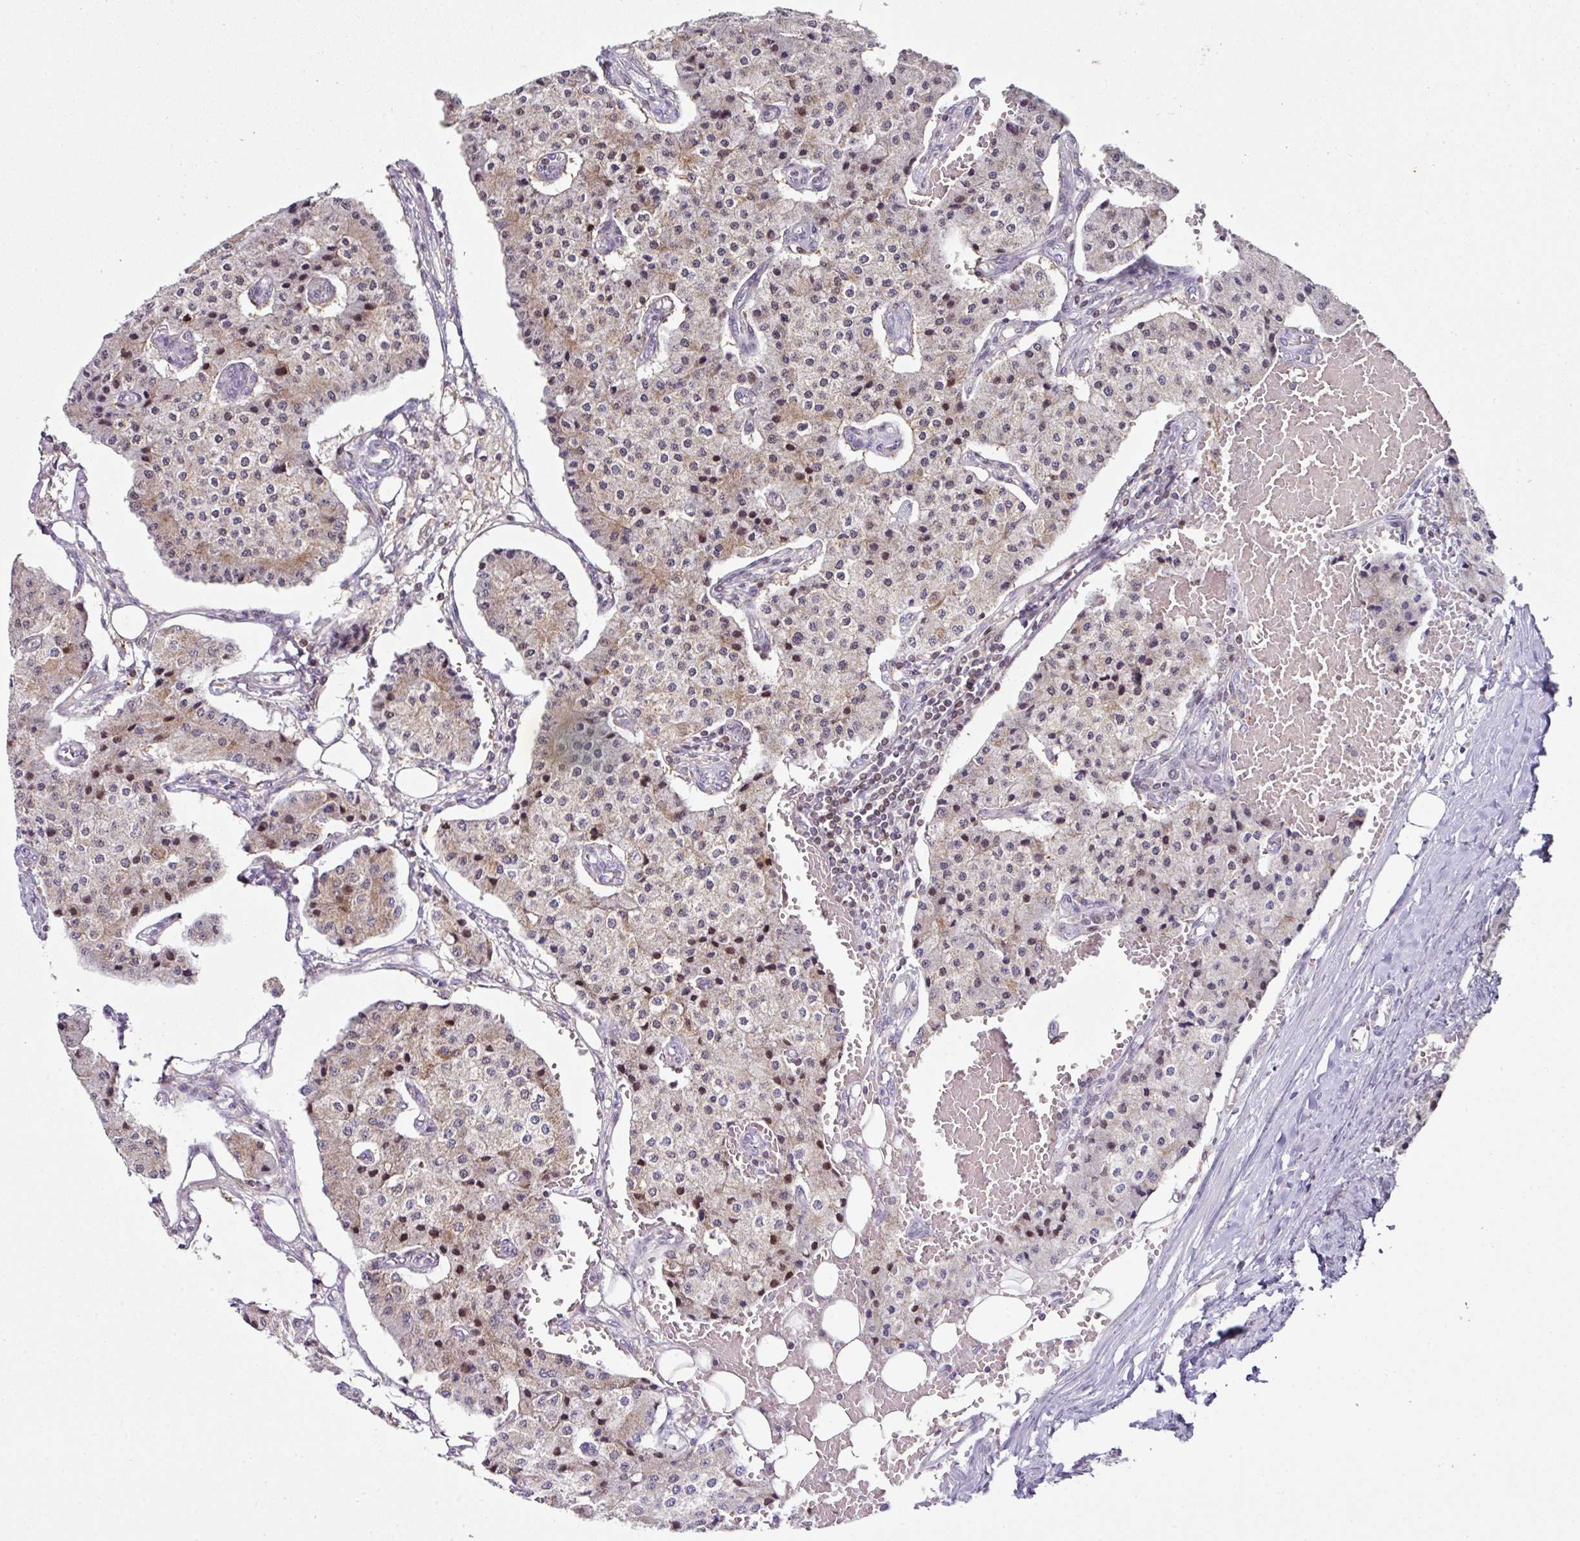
{"staining": {"intensity": "weak", "quantity": "25%-75%", "location": "cytoplasmic/membranous"}, "tissue": "carcinoid", "cell_type": "Tumor cells", "image_type": "cancer", "snomed": [{"axis": "morphology", "description": "Carcinoid, malignant, NOS"}, {"axis": "topography", "description": "Colon"}], "caption": "Brown immunohistochemical staining in carcinoid demonstrates weak cytoplasmic/membranous expression in approximately 25%-75% of tumor cells. (DAB (3,3'-diaminobenzidine) = brown stain, brightfield microscopy at high magnification).", "gene": "ANKRD18A", "patient": {"sex": "female", "age": 52}}